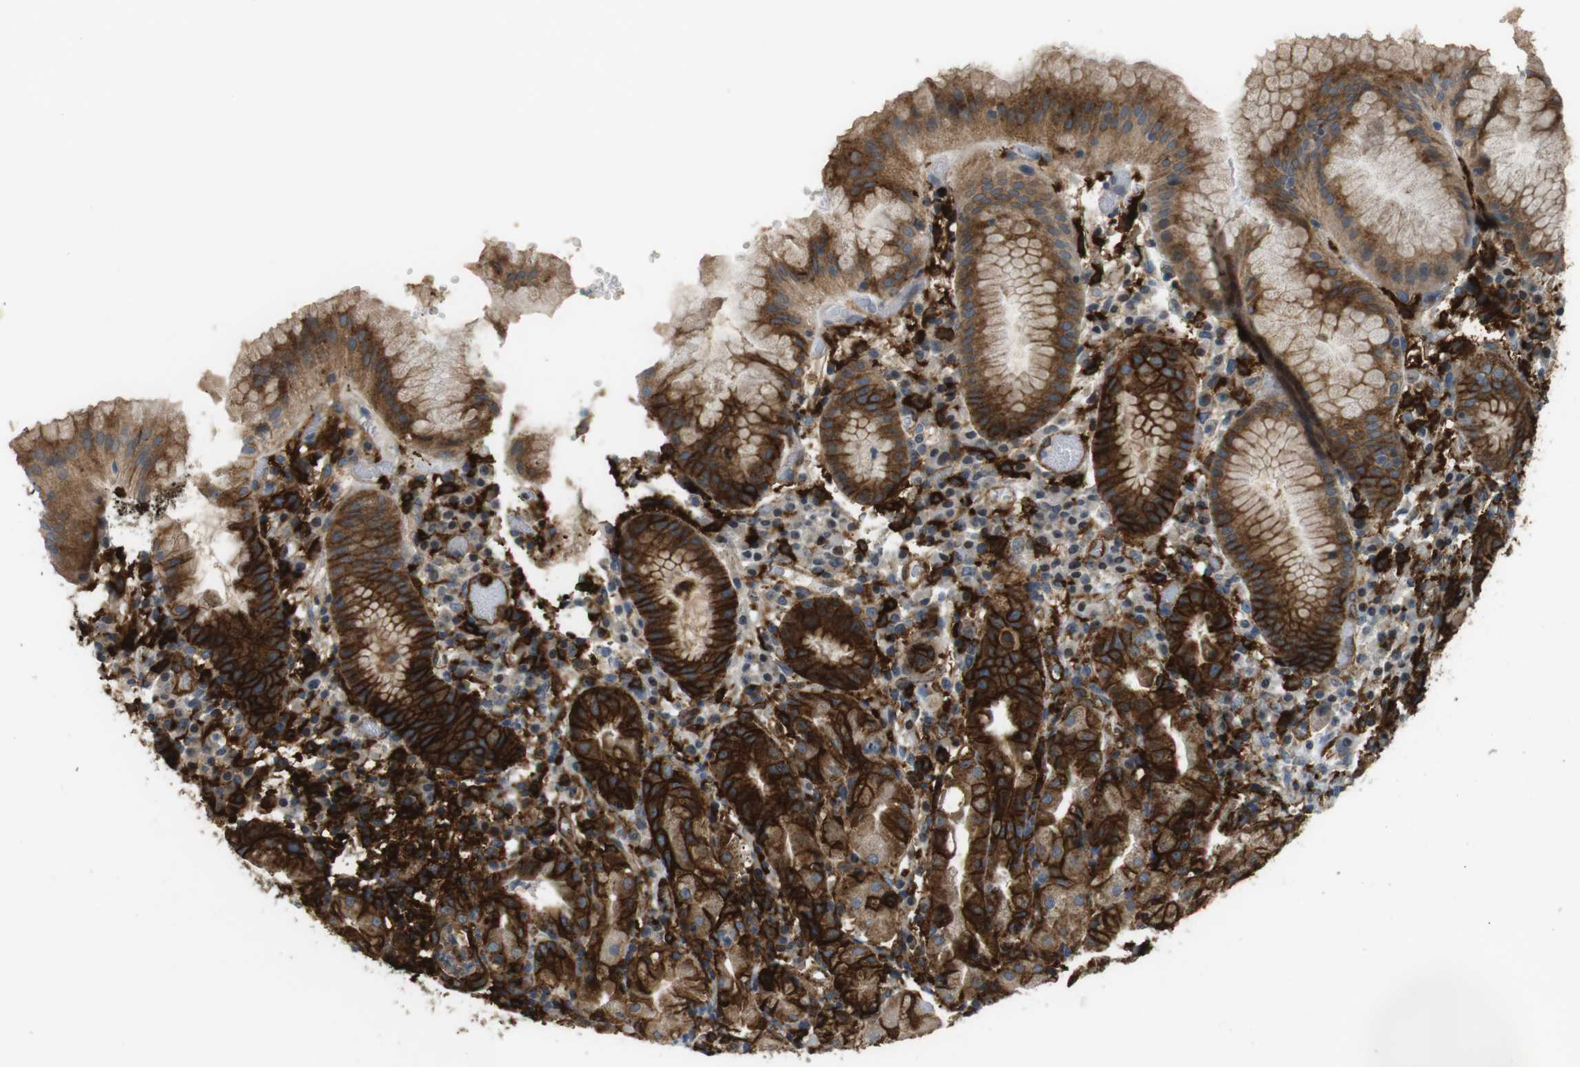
{"staining": {"intensity": "strong", "quantity": "25%-75%", "location": "cytoplasmic/membranous"}, "tissue": "stomach", "cell_type": "Glandular cells", "image_type": "normal", "snomed": [{"axis": "morphology", "description": "Normal tissue, NOS"}, {"axis": "topography", "description": "Stomach"}, {"axis": "topography", "description": "Stomach, lower"}], "caption": "An immunohistochemistry histopathology image of normal tissue is shown. Protein staining in brown shows strong cytoplasmic/membranous positivity in stomach within glandular cells.", "gene": "HLA", "patient": {"sex": "female", "age": 75}}